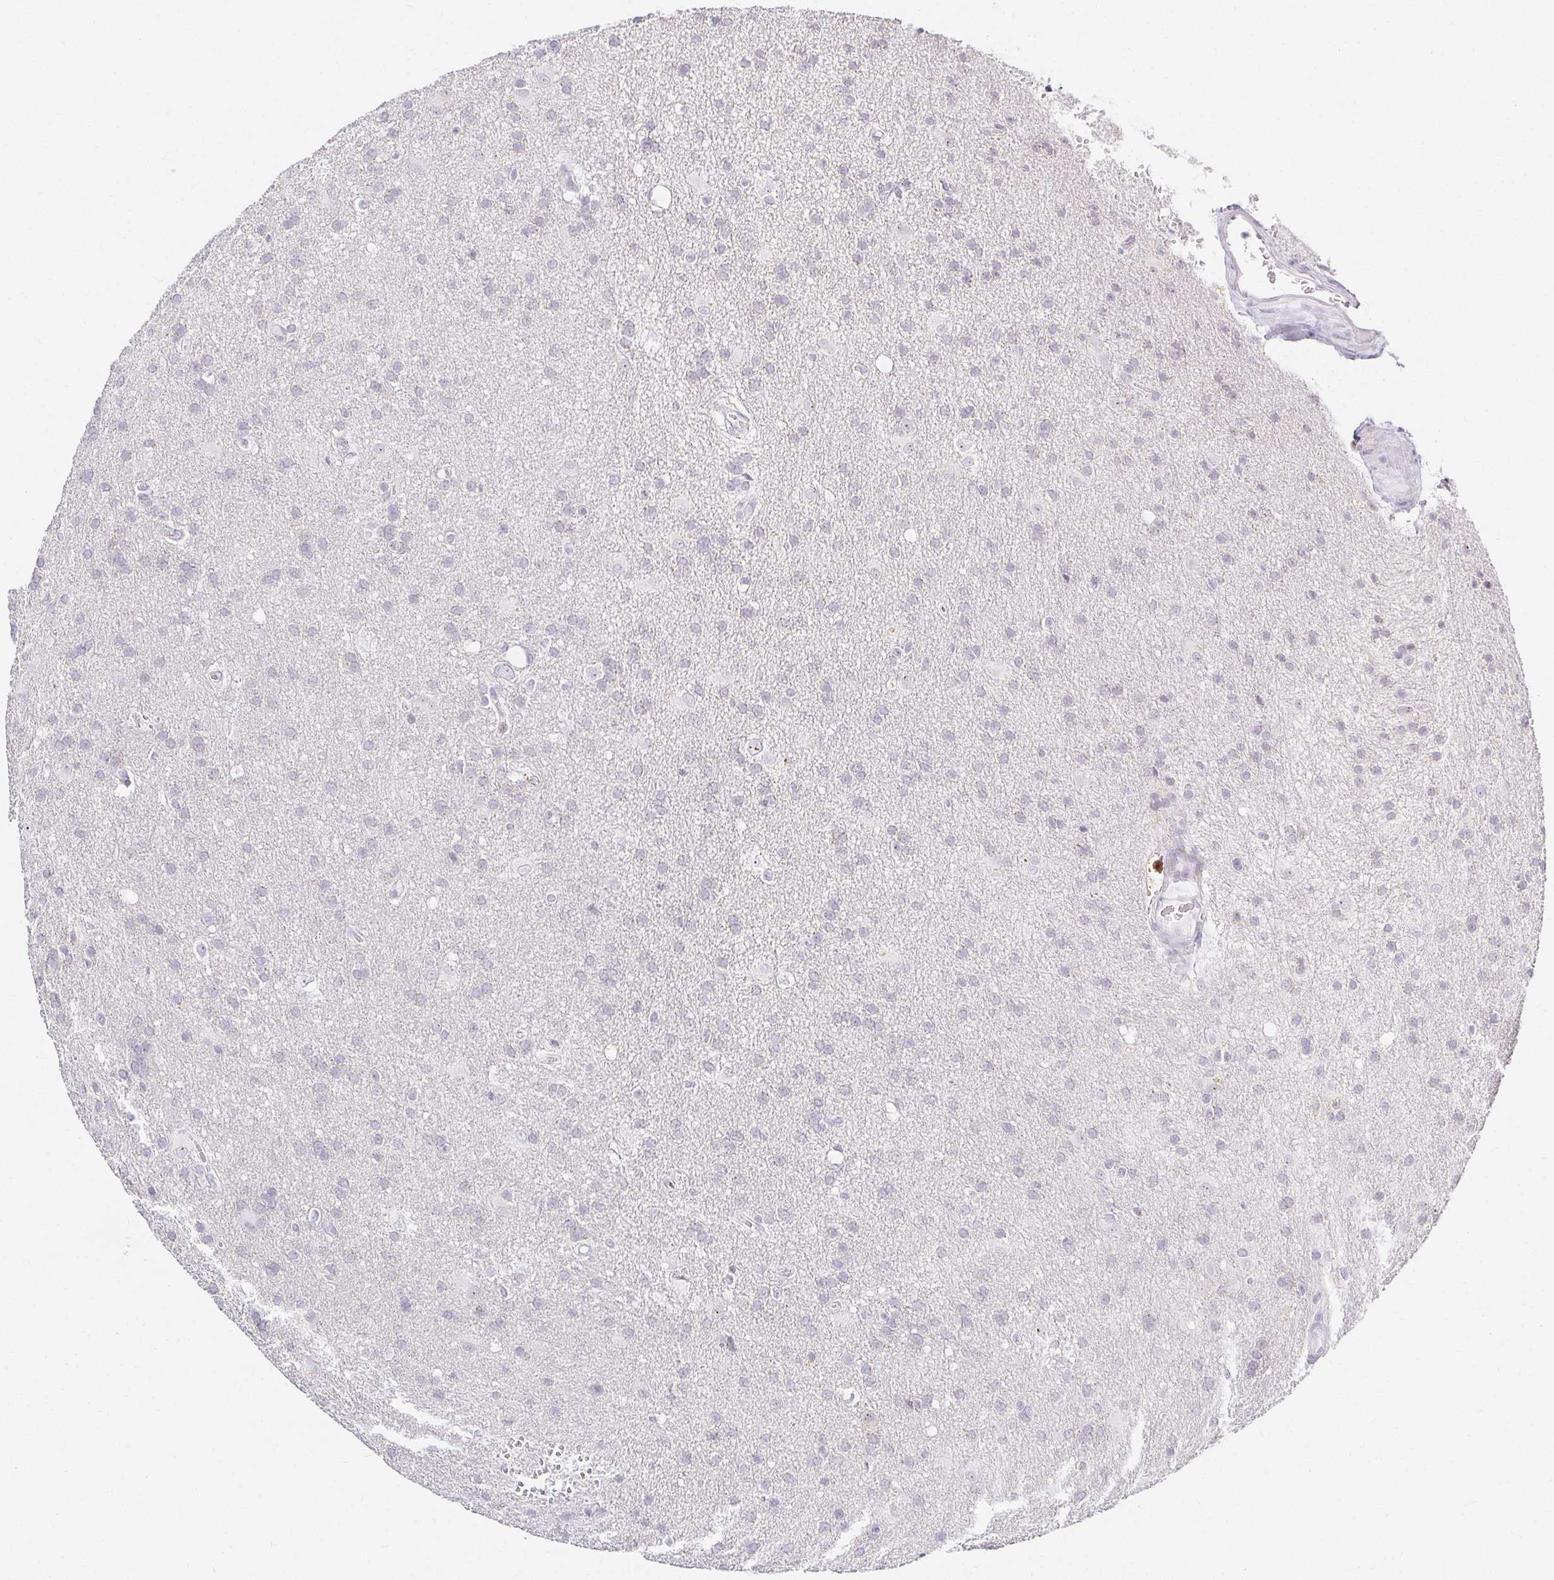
{"staining": {"intensity": "negative", "quantity": "none", "location": "none"}, "tissue": "glioma", "cell_type": "Tumor cells", "image_type": "cancer", "snomed": [{"axis": "morphology", "description": "Glioma, malignant, Low grade"}, {"axis": "topography", "description": "Brain"}], "caption": "Protein analysis of glioma exhibits no significant positivity in tumor cells.", "gene": "ACAN", "patient": {"sex": "male", "age": 66}}